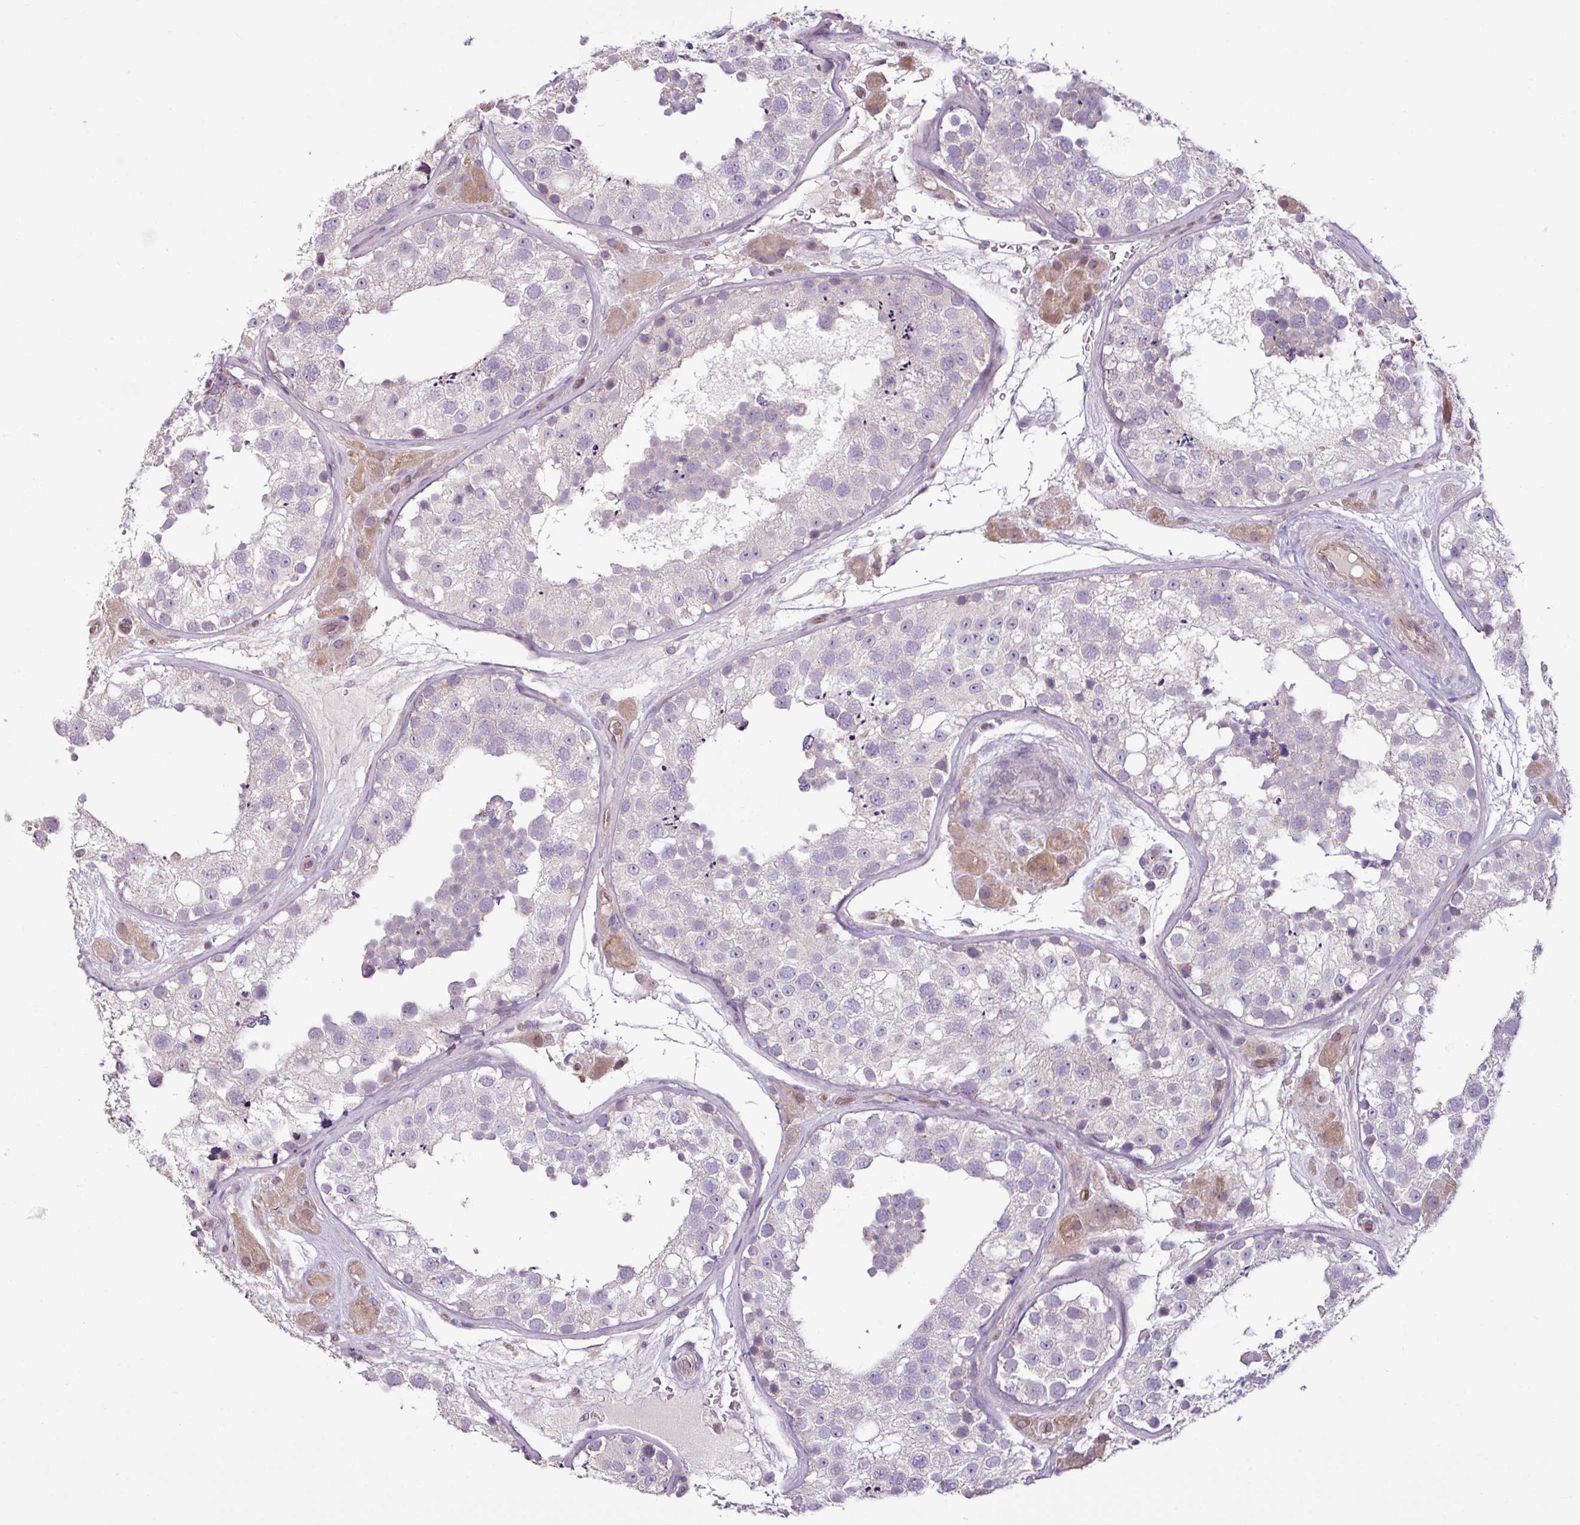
{"staining": {"intensity": "negative", "quantity": "none", "location": "none"}, "tissue": "testis", "cell_type": "Cells in seminiferous ducts", "image_type": "normal", "snomed": [{"axis": "morphology", "description": "Normal tissue, NOS"}, {"axis": "topography", "description": "Testis"}], "caption": "This is a photomicrograph of immunohistochemistry (IHC) staining of benign testis, which shows no staining in cells in seminiferous ducts.", "gene": "ZNF106", "patient": {"sex": "male", "age": 26}}